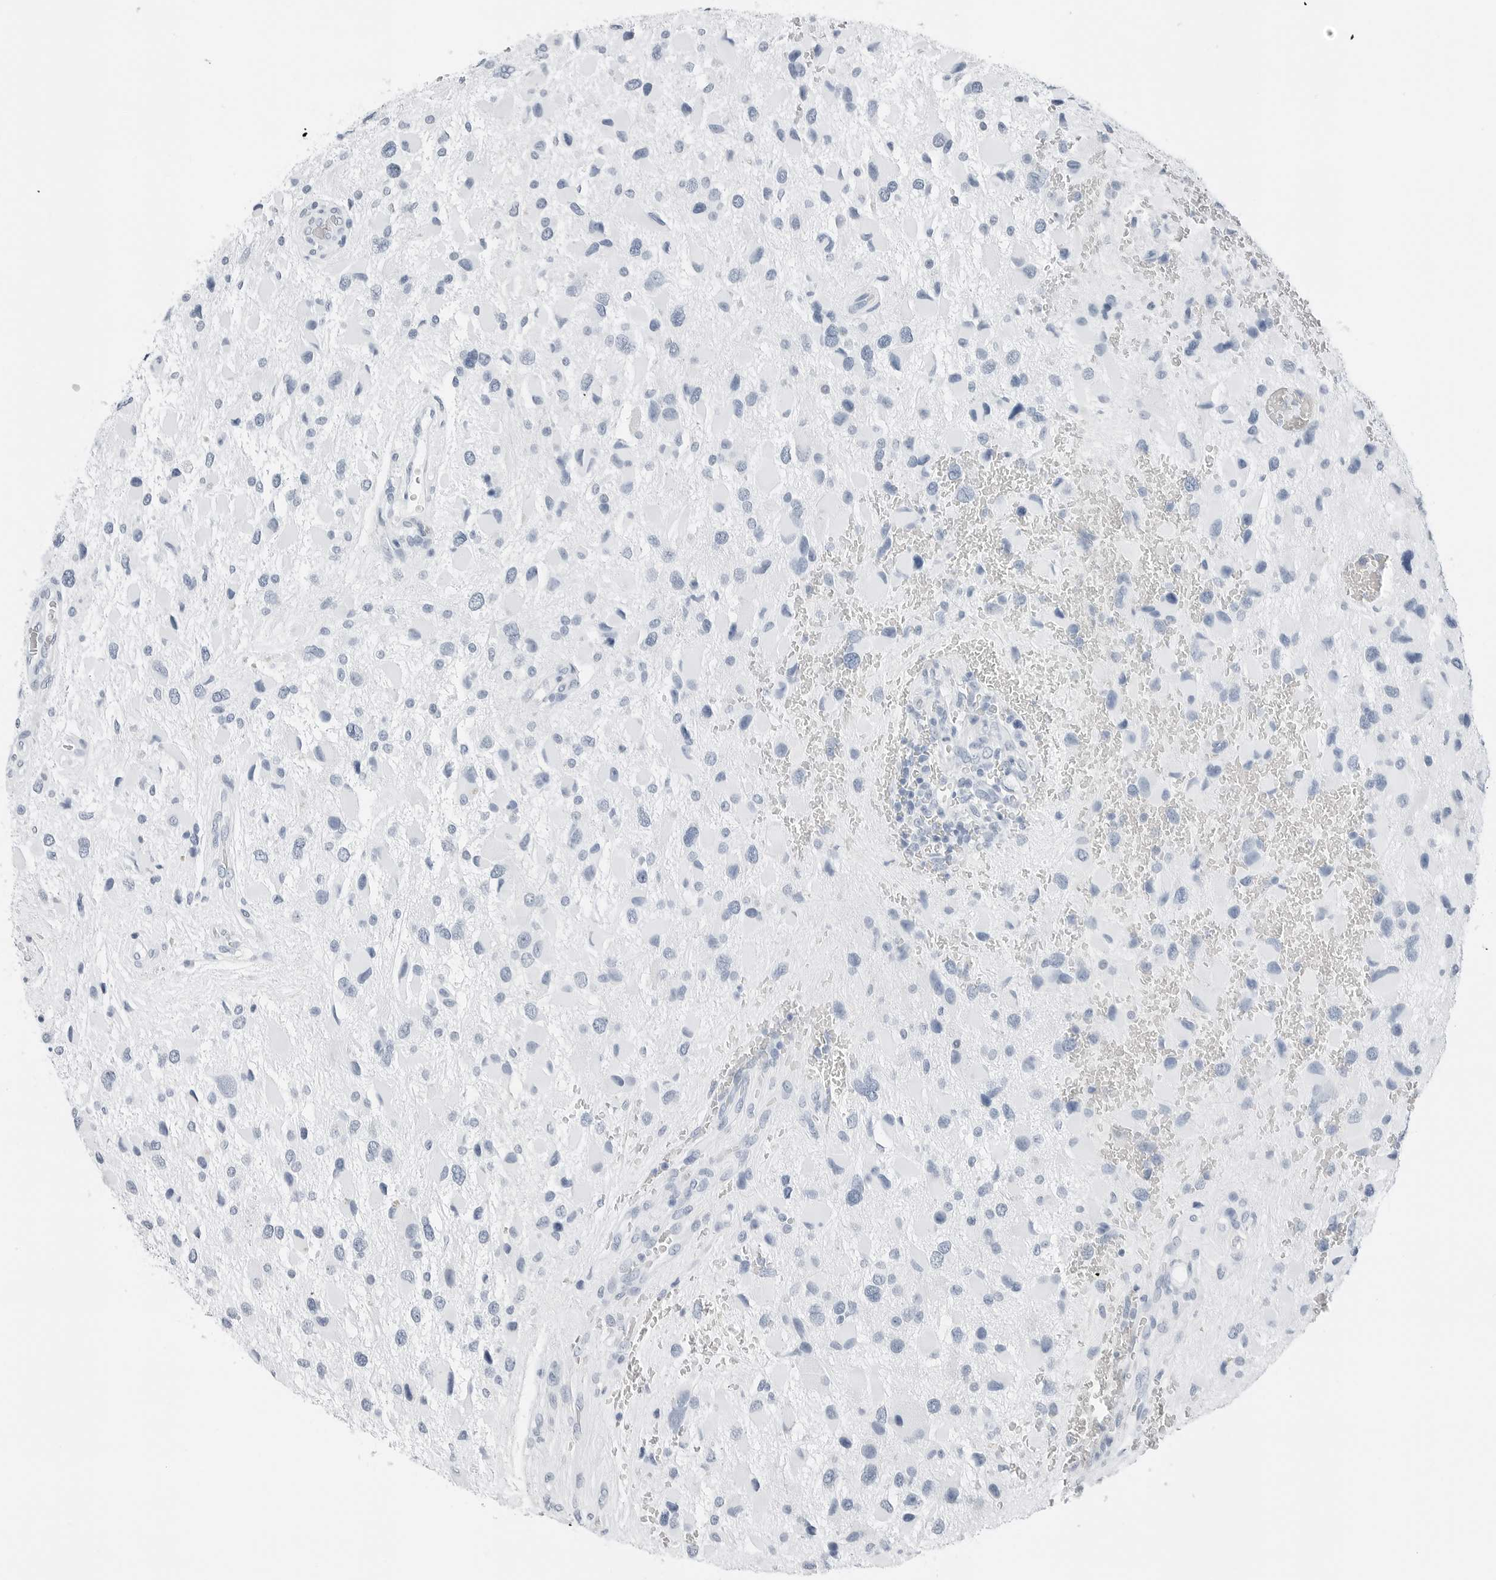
{"staining": {"intensity": "negative", "quantity": "none", "location": "none"}, "tissue": "glioma", "cell_type": "Tumor cells", "image_type": "cancer", "snomed": [{"axis": "morphology", "description": "Glioma, malignant, High grade"}, {"axis": "topography", "description": "Brain"}], "caption": "A high-resolution histopathology image shows immunohistochemistry (IHC) staining of glioma, which reveals no significant expression in tumor cells.", "gene": "SLPI", "patient": {"sex": "male", "age": 53}}